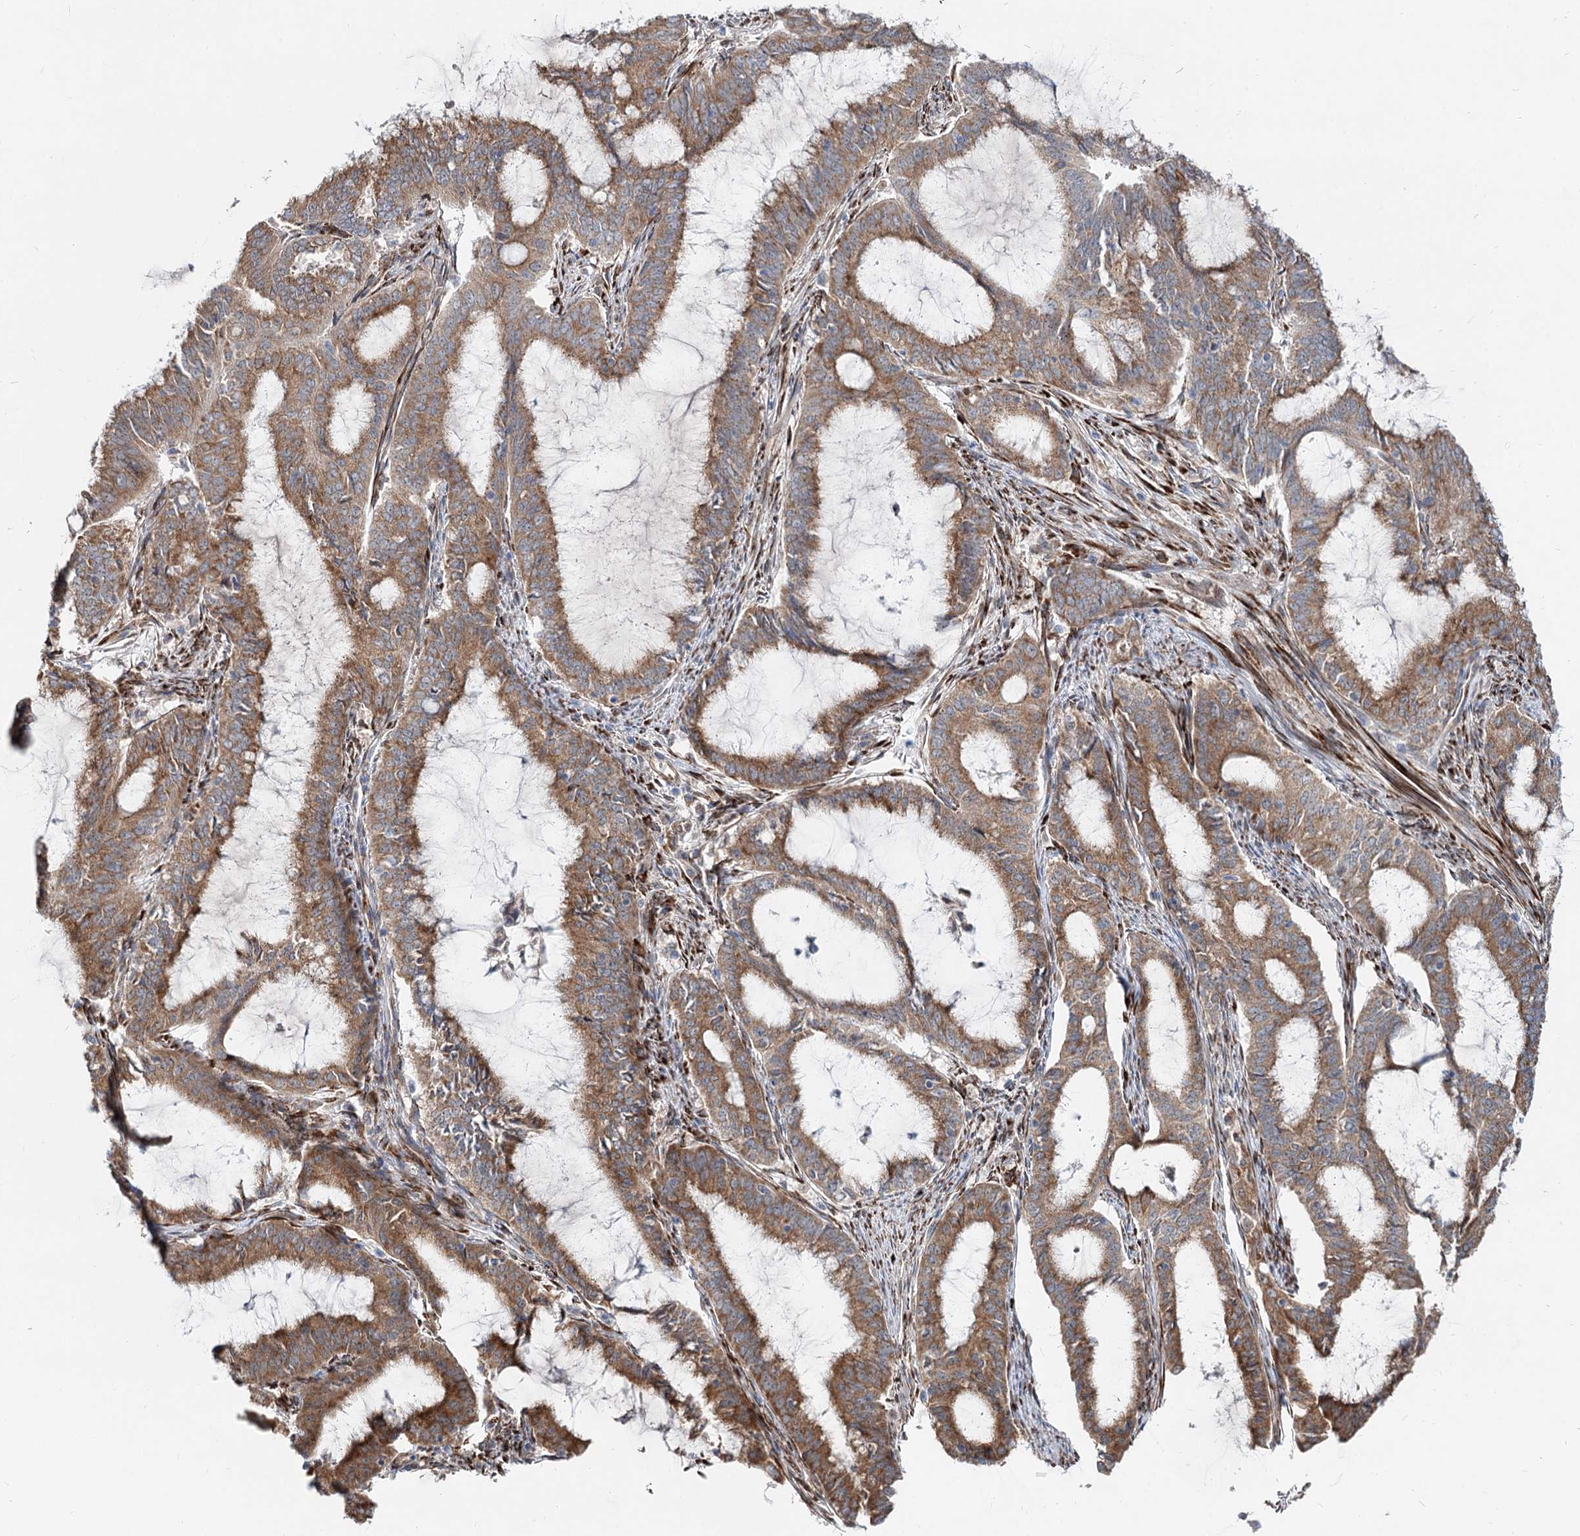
{"staining": {"intensity": "moderate", "quantity": ">75%", "location": "cytoplasmic/membranous"}, "tissue": "endometrial cancer", "cell_type": "Tumor cells", "image_type": "cancer", "snomed": [{"axis": "morphology", "description": "Adenocarcinoma, NOS"}, {"axis": "topography", "description": "Endometrium"}], "caption": "This is an image of immunohistochemistry staining of endometrial cancer (adenocarcinoma), which shows moderate staining in the cytoplasmic/membranous of tumor cells.", "gene": "SPART", "patient": {"sex": "female", "age": 51}}